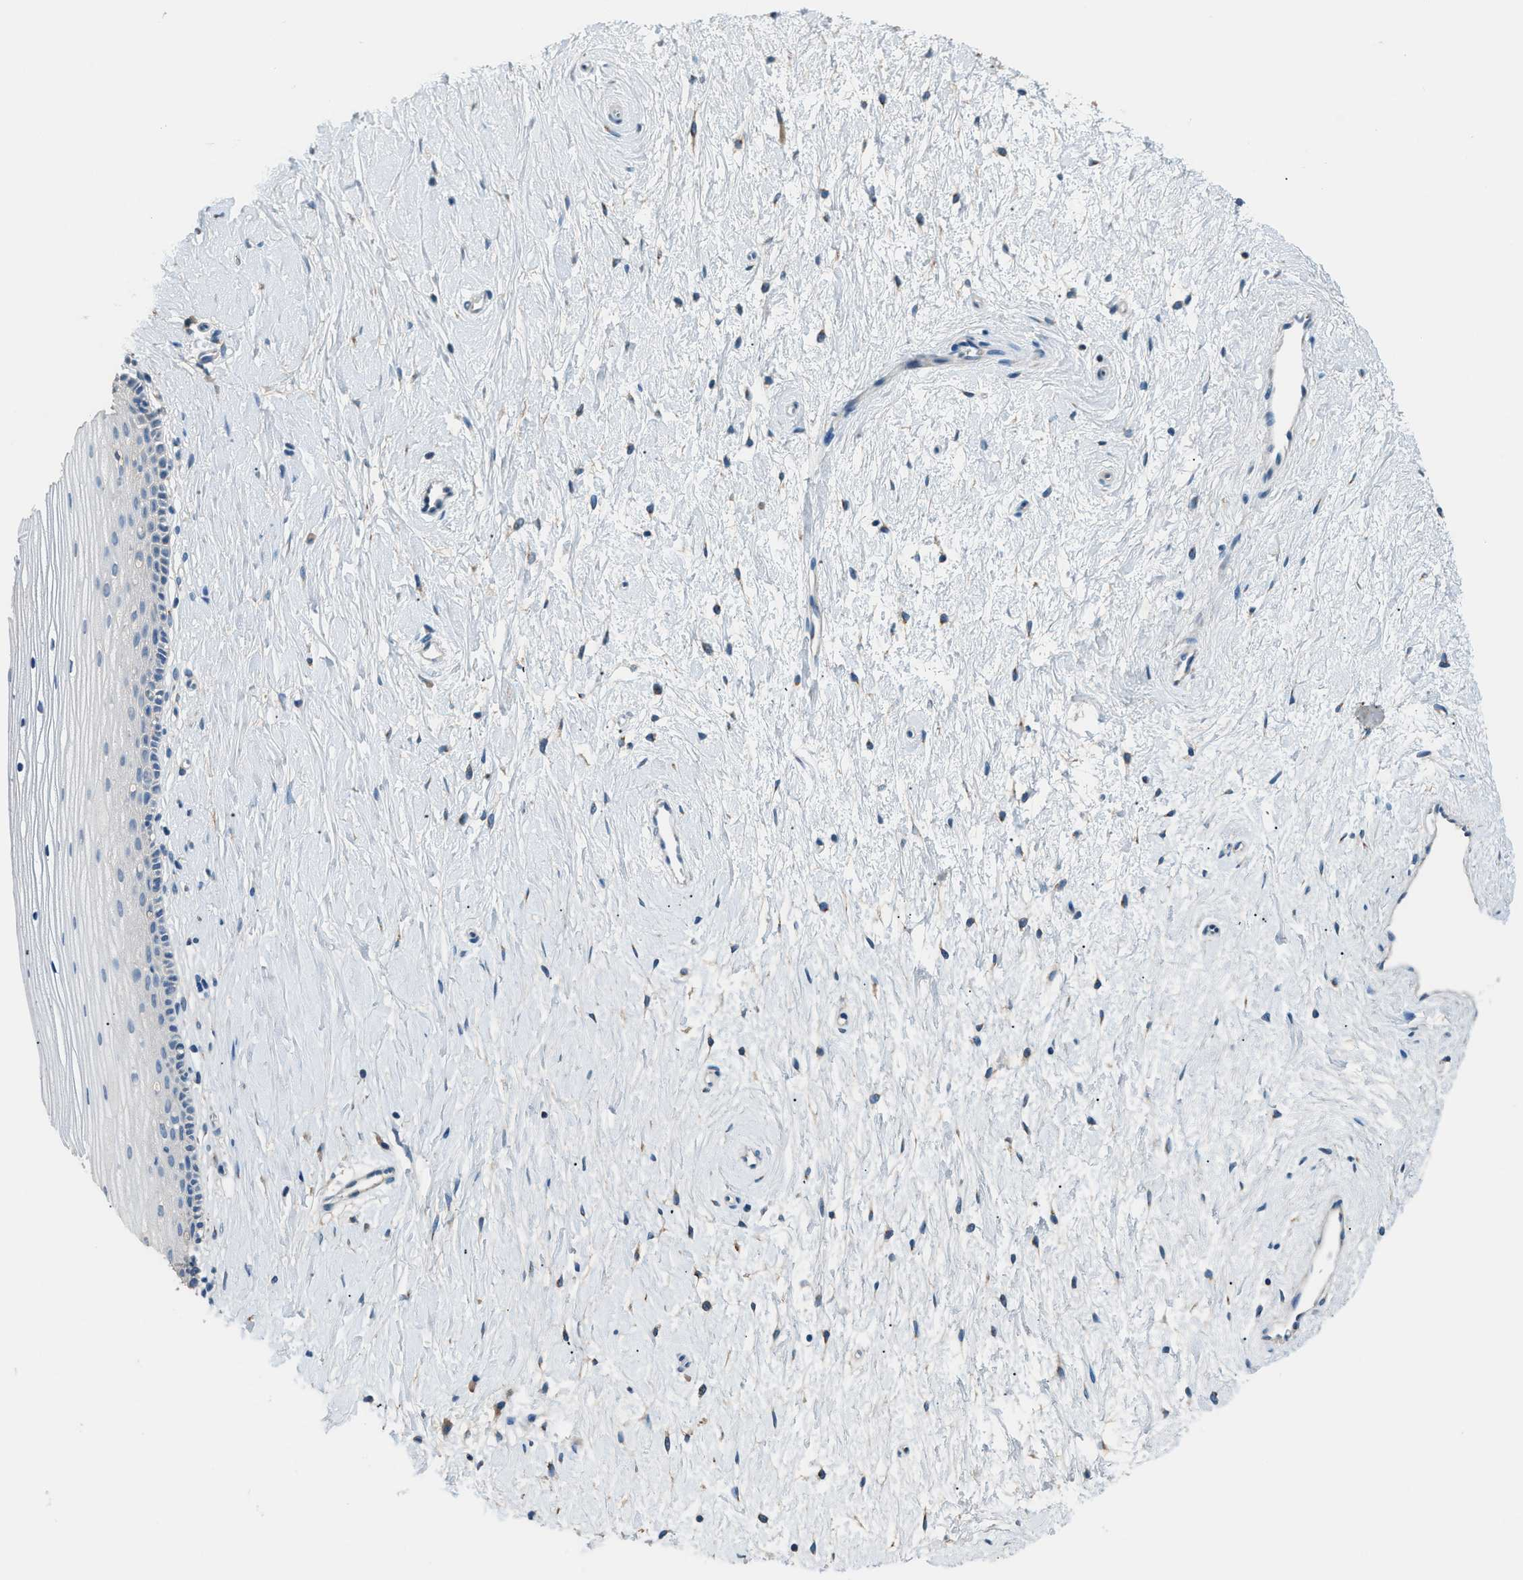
{"staining": {"intensity": "negative", "quantity": "none", "location": "none"}, "tissue": "cervix", "cell_type": "Squamous epithelial cells", "image_type": "normal", "snomed": [{"axis": "morphology", "description": "Normal tissue, NOS"}, {"axis": "topography", "description": "Cervix"}], "caption": "This is a histopathology image of immunohistochemistry (IHC) staining of benign cervix, which shows no positivity in squamous epithelial cells.", "gene": "GOLM1", "patient": {"sex": "female", "age": 39}}